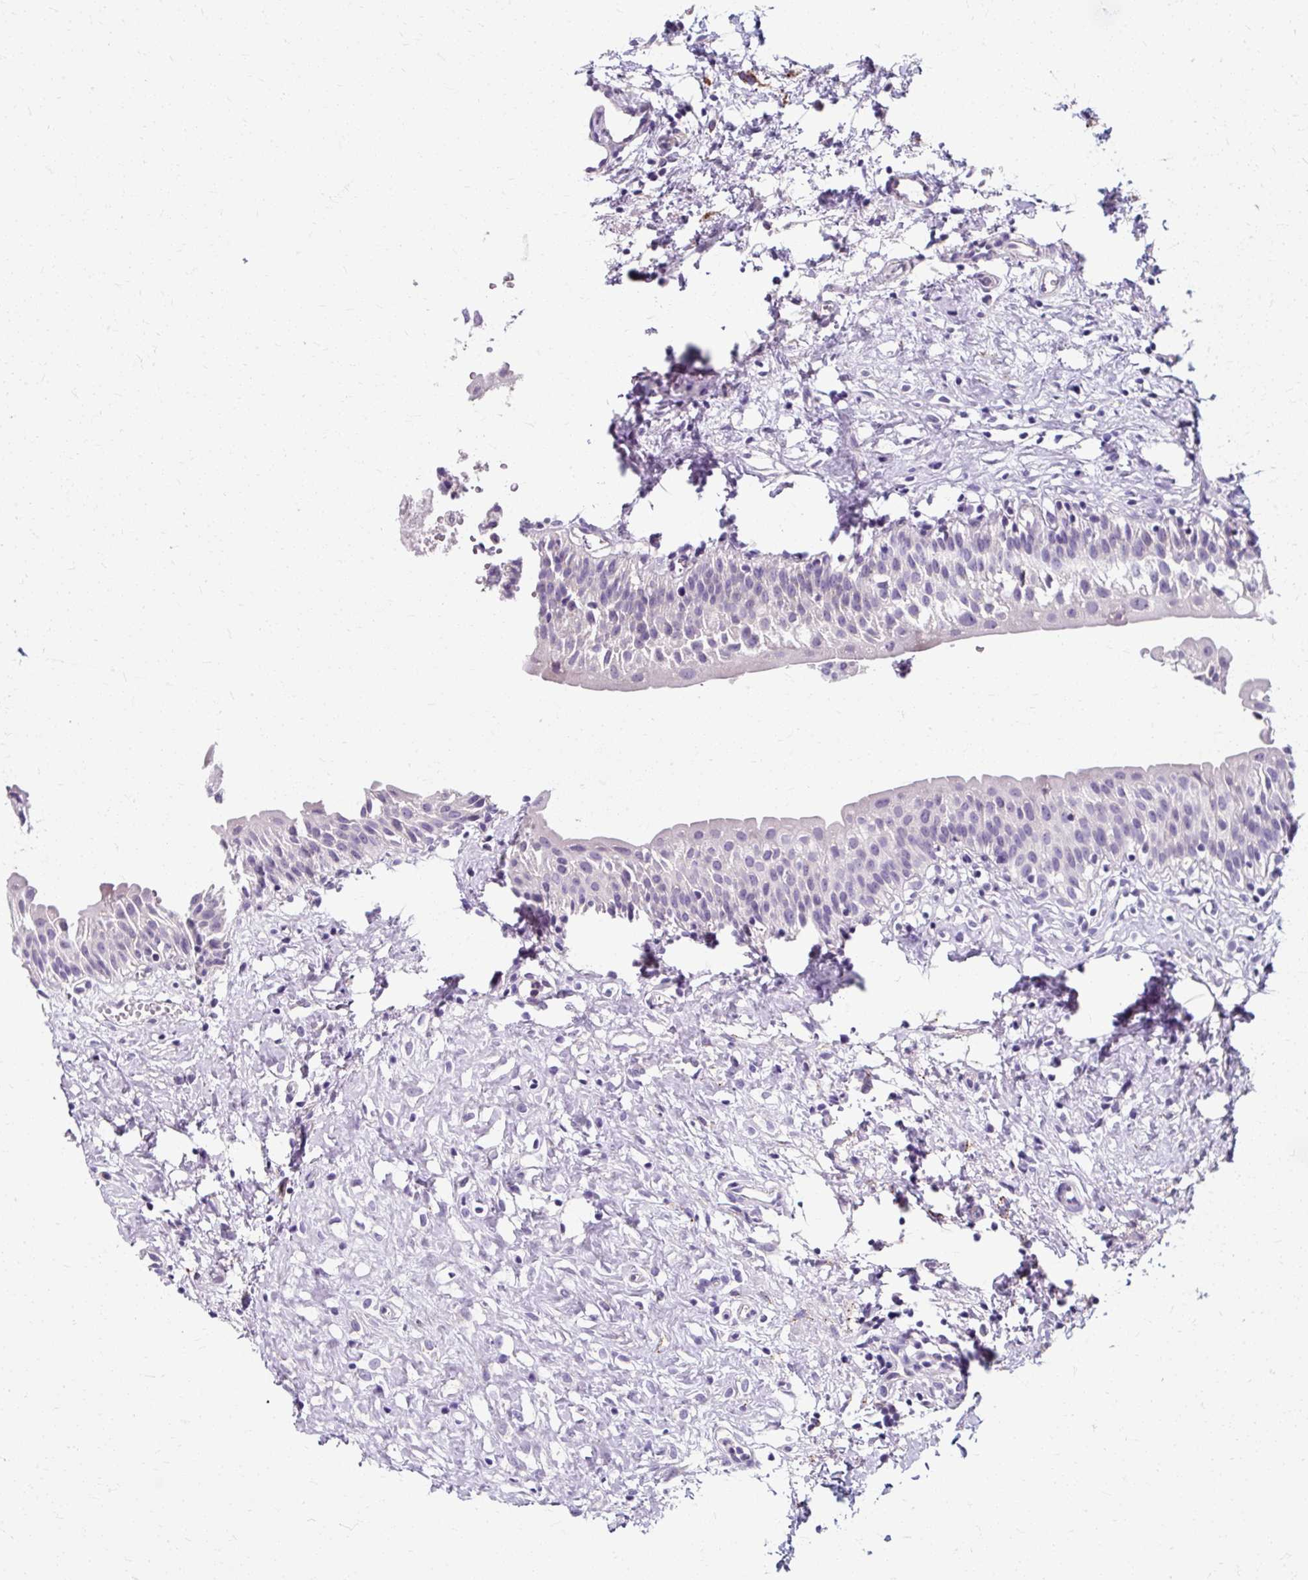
{"staining": {"intensity": "negative", "quantity": "none", "location": "none"}, "tissue": "urinary bladder", "cell_type": "Urothelial cells", "image_type": "normal", "snomed": [{"axis": "morphology", "description": "Normal tissue, NOS"}, {"axis": "topography", "description": "Urinary bladder"}], "caption": "DAB immunohistochemical staining of normal human urinary bladder displays no significant expression in urothelial cells.", "gene": "ZNF555", "patient": {"sex": "male", "age": 51}}